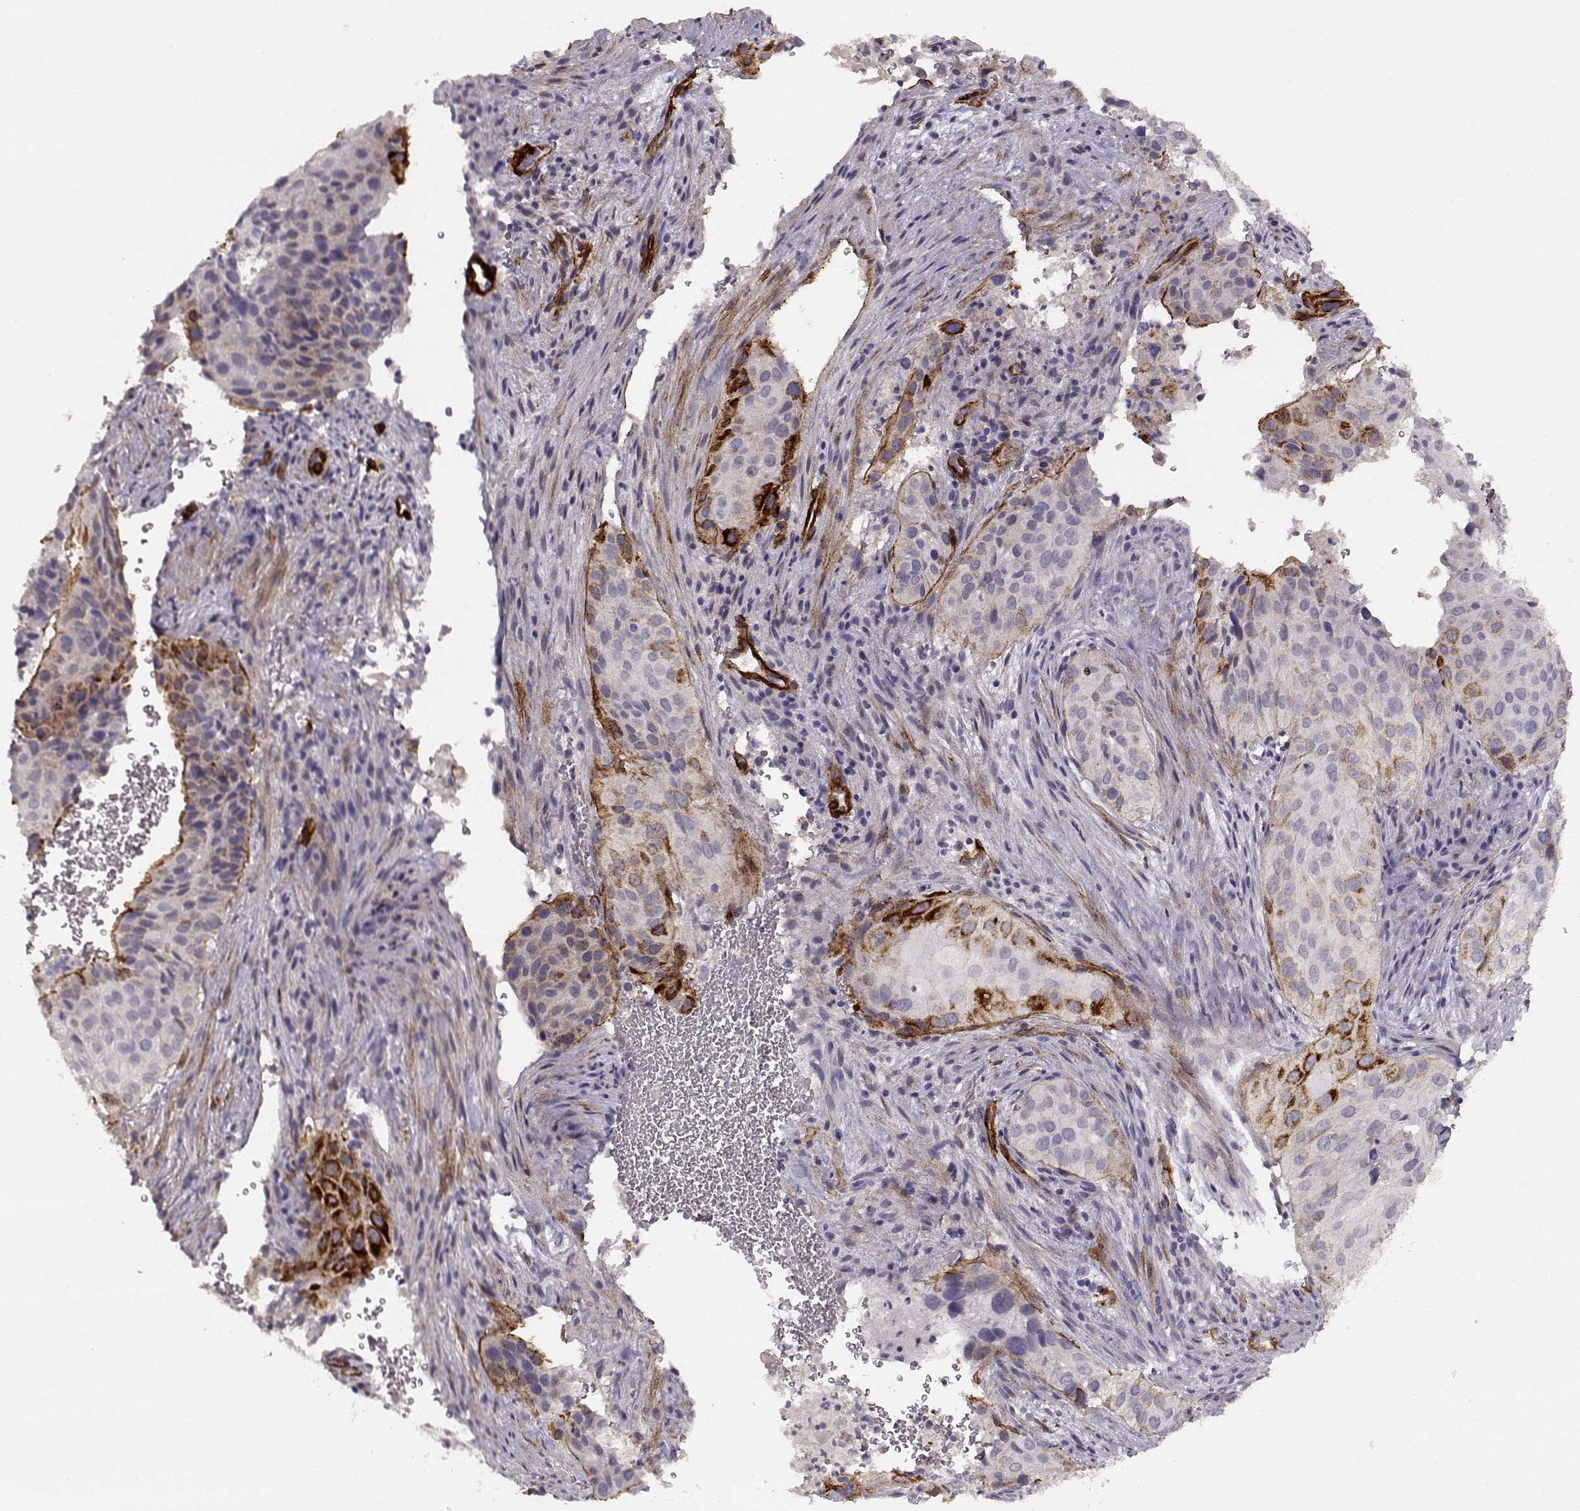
{"staining": {"intensity": "negative", "quantity": "none", "location": "none"}, "tissue": "cervical cancer", "cell_type": "Tumor cells", "image_type": "cancer", "snomed": [{"axis": "morphology", "description": "Squamous cell carcinoma, NOS"}, {"axis": "topography", "description": "Cervix"}], "caption": "This is an IHC photomicrograph of human squamous cell carcinoma (cervical). There is no positivity in tumor cells.", "gene": "LAMC1", "patient": {"sex": "female", "age": 38}}